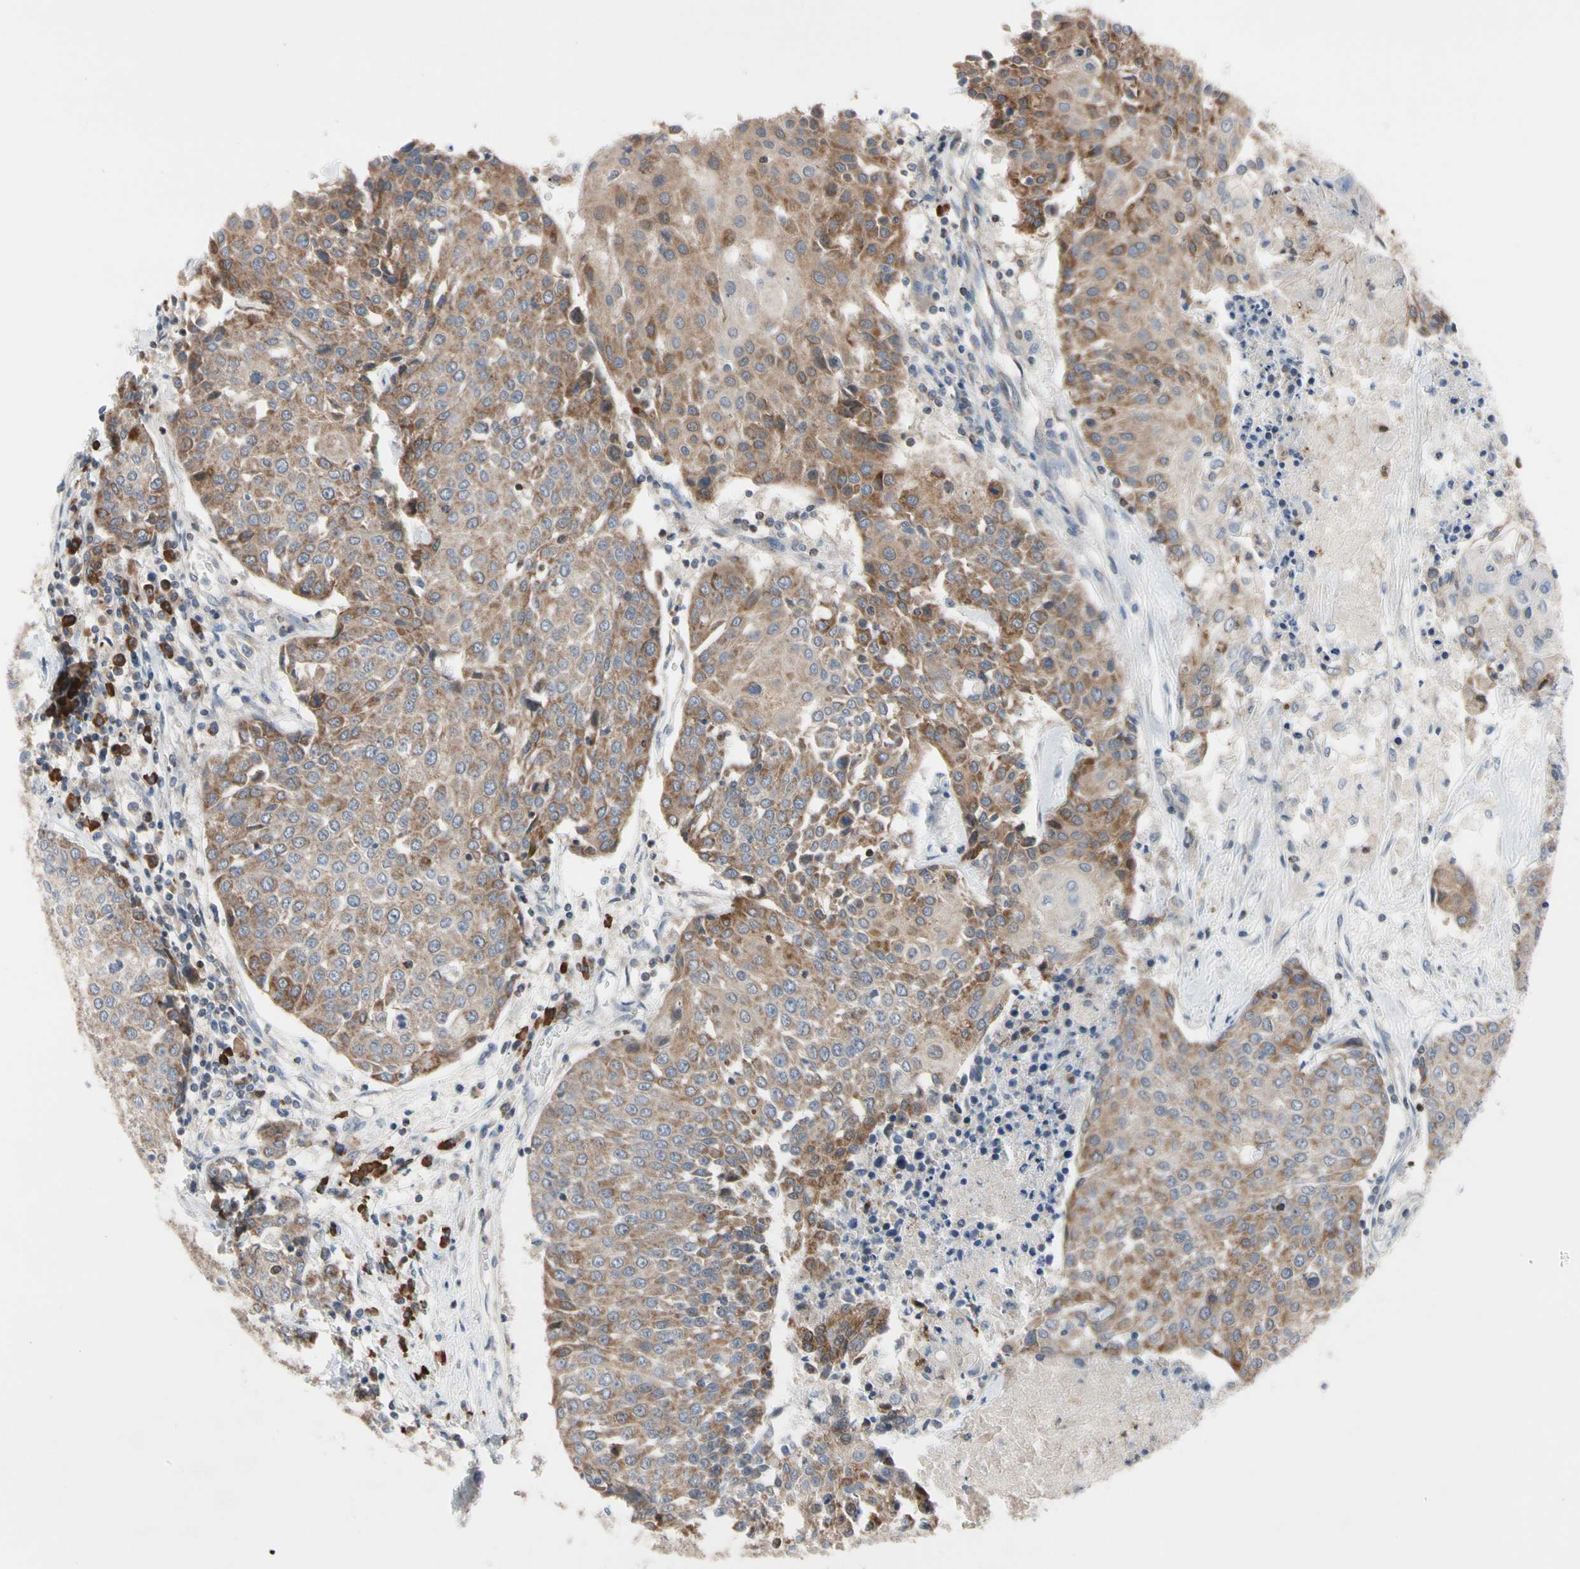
{"staining": {"intensity": "moderate", "quantity": ">75%", "location": "cytoplasmic/membranous"}, "tissue": "urothelial cancer", "cell_type": "Tumor cells", "image_type": "cancer", "snomed": [{"axis": "morphology", "description": "Urothelial carcinoma, High grade"}, {"axis": "topography", "description": "Urinary bladder"}], "caption": "Immunohistochemical staining of urothelial carcinoma (high-grade) displays medium levels of moderate cytoplasmic/membranous protein positivity in approximately >75% of tumor cells.", "gene": "MCL1", "patient": {"sex": "female", "age": 85}}